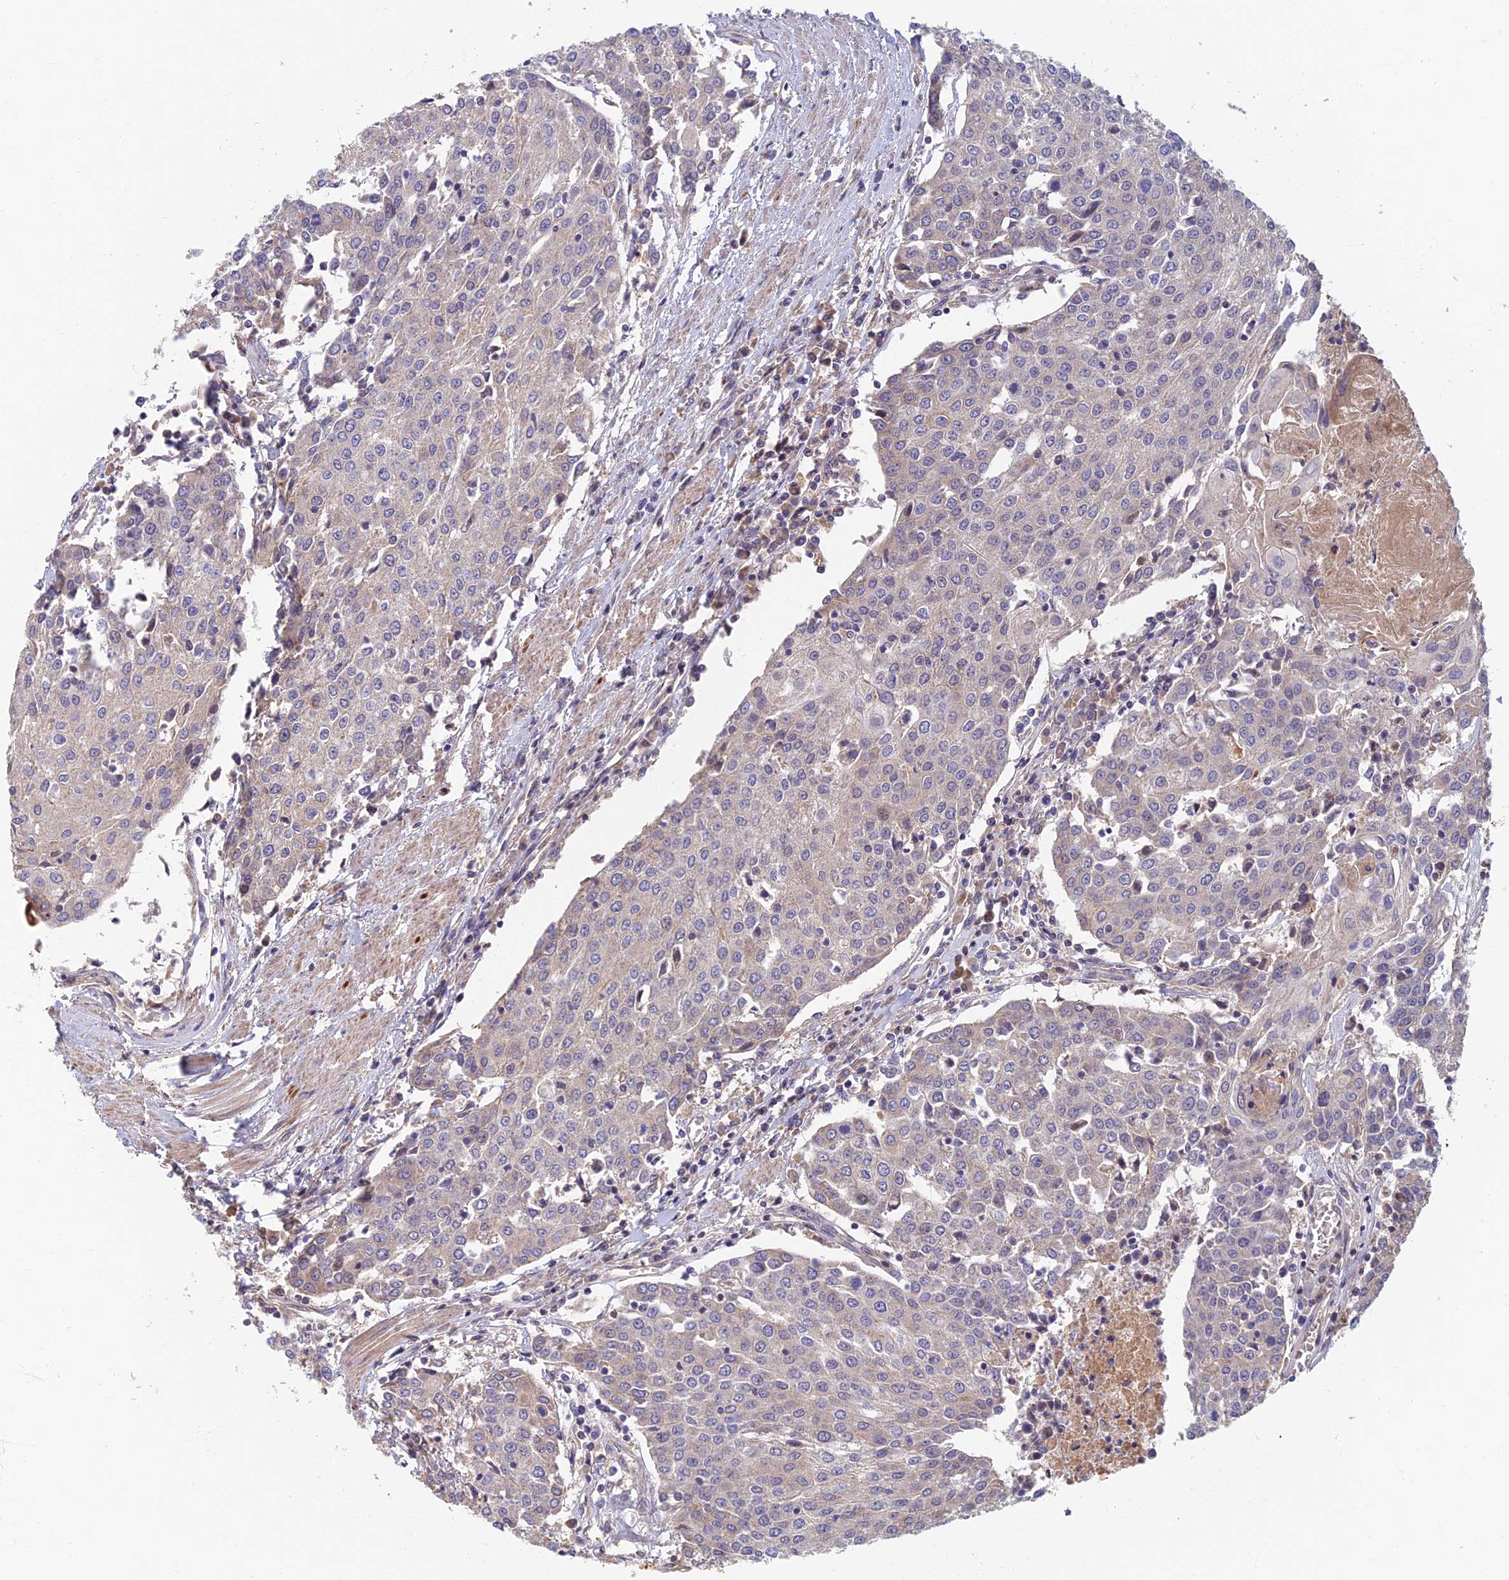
{"staining": {"intensity": "negative", "quantity": "none", "location": "none"}, "tissue": "urothelial cancer", "cell_type": "Tumor cells", "image_type": "cancer", "snomed": [{"axis": "morphology", "description": "Urothelial carcinoma, High grade"}, {"axis": "topography", "description": "Urinary bladder"}], "caption": "This is a image of IHC staining of urothelial cancer, which shows no positivity in tumor cells. (DAB (3,3'-diaminobenzidine) IHC visualized using brightfield microscopy, high magnification).", "gene": "SOGA1", "patient": {"sex": "female", "age": 85}}